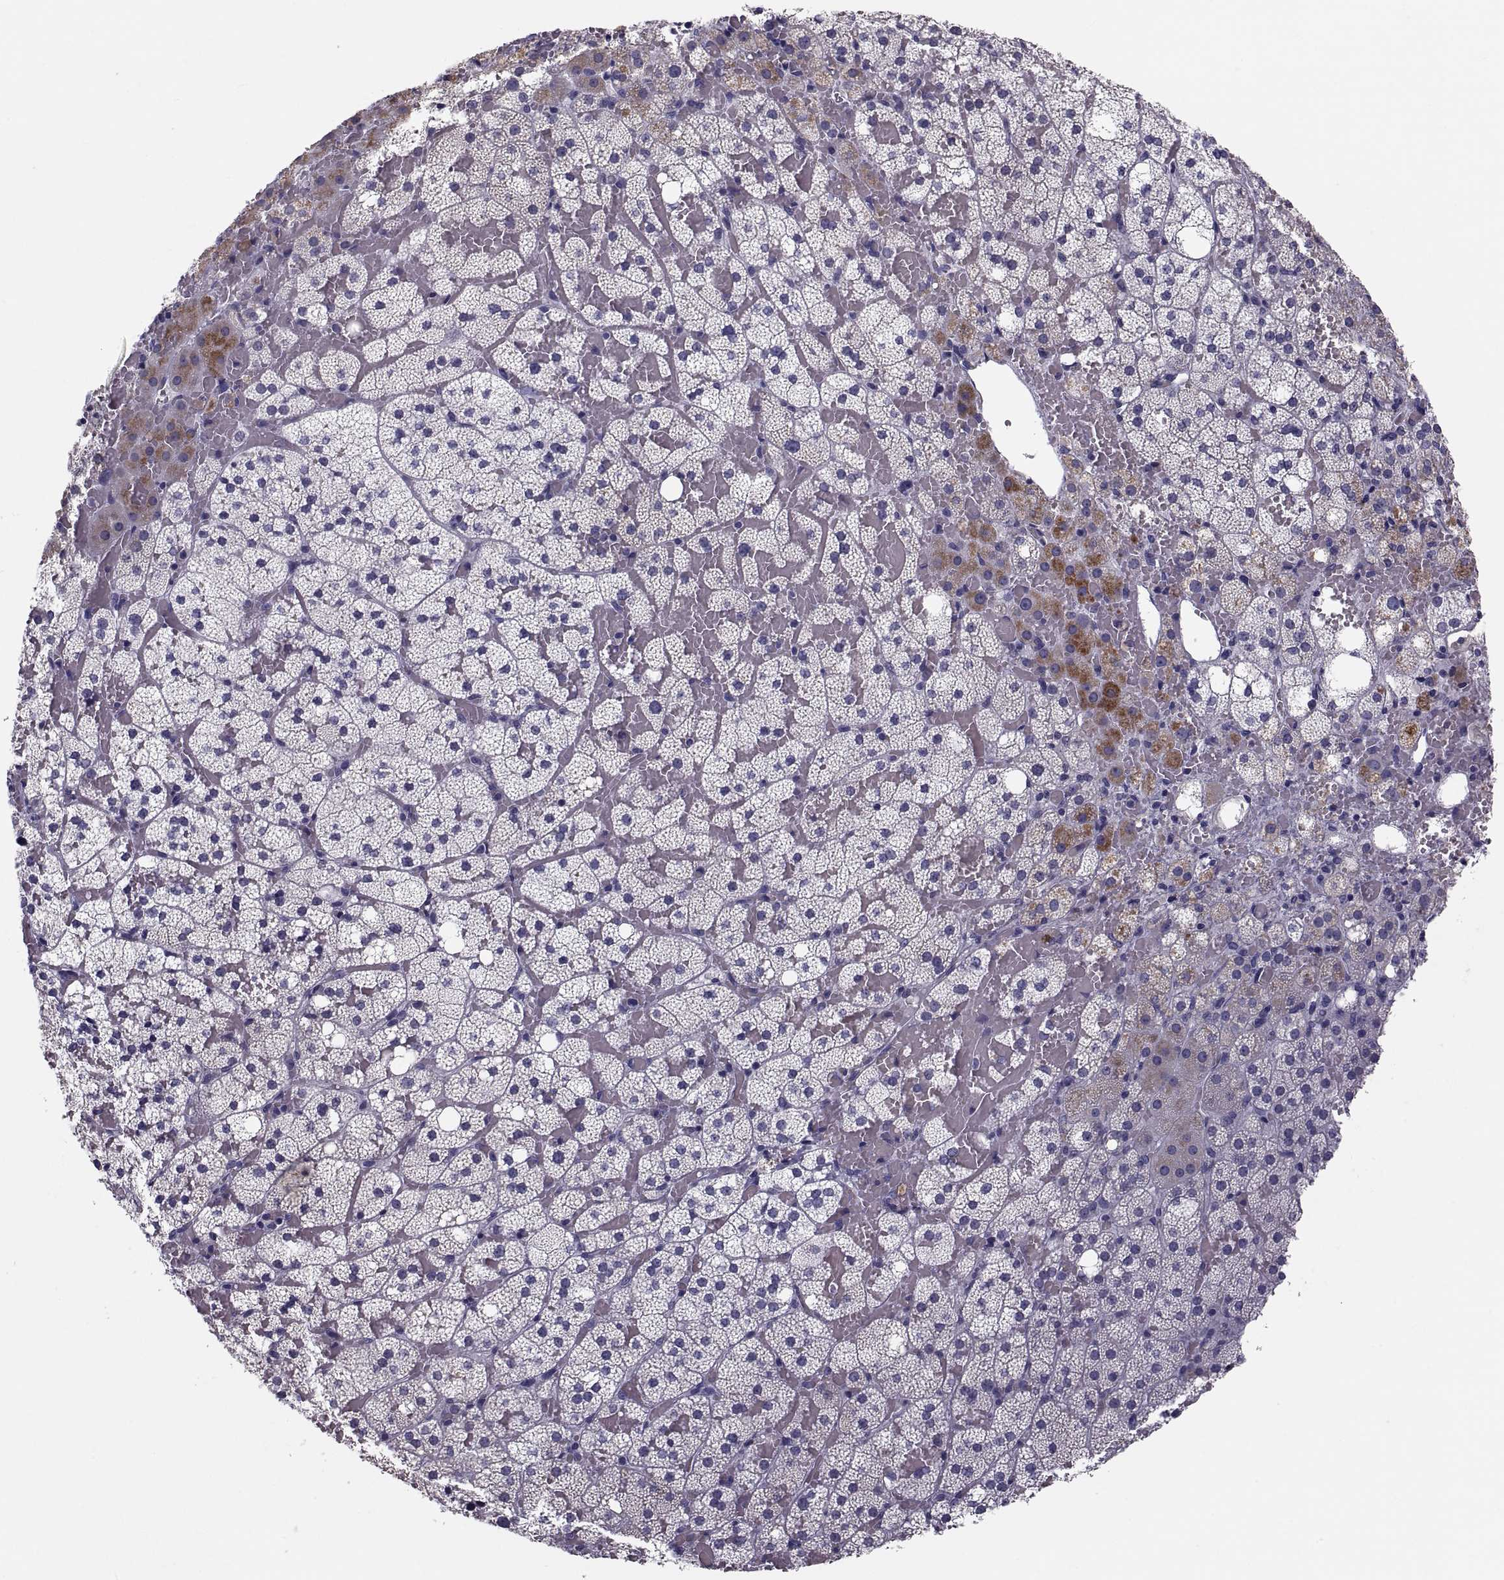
{"staining": {"intensity": "moderate", "quantity": "<25%", "location": "cytoplasmic/membranous"}, "tissue": "adrenal gland", "cell_type": "Glandular cells", "image_type": "normal", "snomed": [{"axis": "morphology", "description": "Normal tissue, NOS"}, {"axis": "topography", "description": "Adrenal gland"}], "caption": "The immunohistochemical stain shows moderate cytoplasmic/membranous staining in glandular cells of benign adrenal gland. (DAB IHC with brightfield microscopy, high magnification).", "gene": "PDZRN4", "patient": {"sex": "male", "age": 53}}